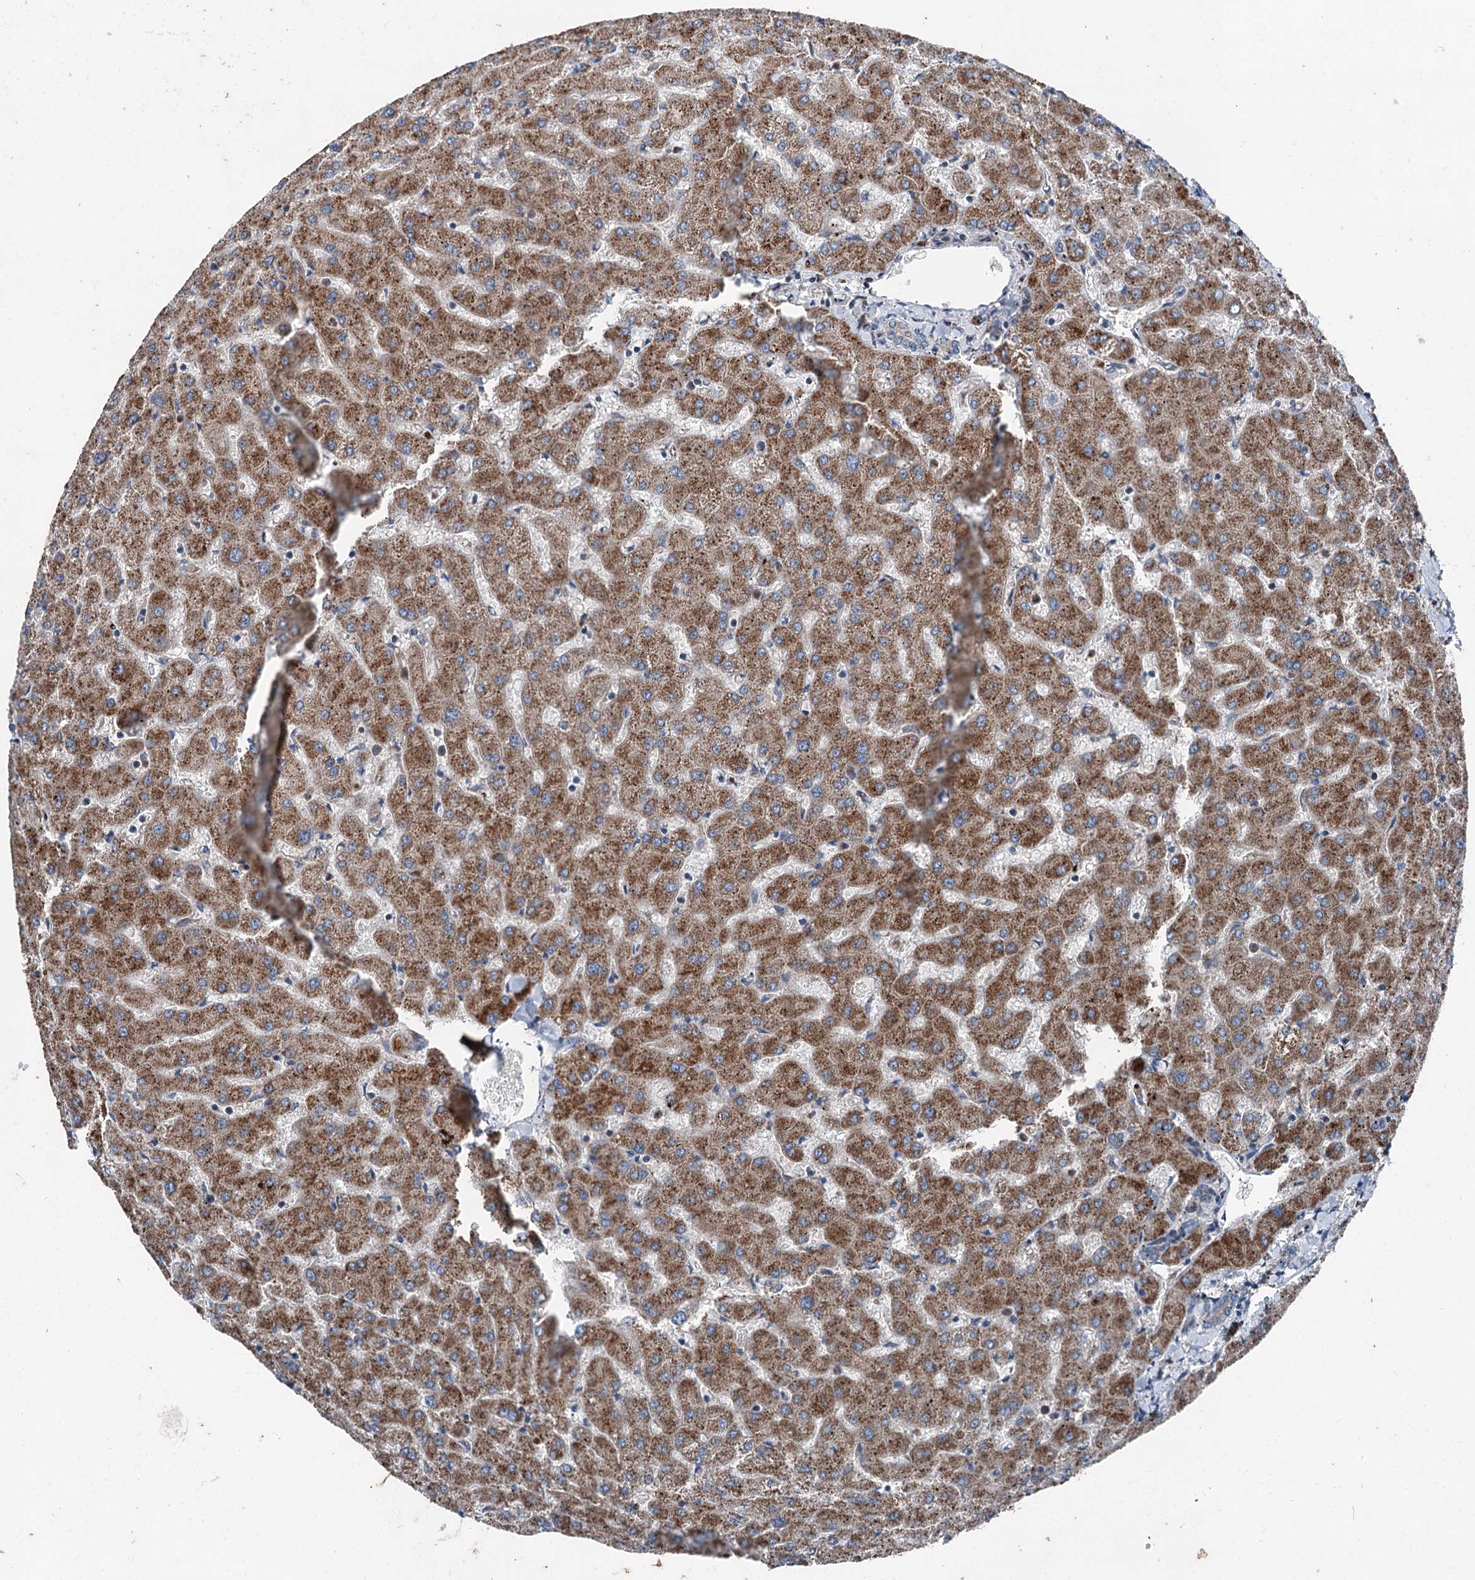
{"staining": {"intensity": "weak", "quantity": "<25%", "location": "cytoplasmic/membranous"}, "tissue": "liver", "cell_type": "Cholangiocytes", "image_type": "normal", "snomed": [{"axis": "morphology", "description": "Normal tissue, NOS"}, {"axis": "topography", "description": "Liver"}], "caption": "Immunohistochemistry (IHC) image of benign liver: human liver stained with DAB (3,3'-diaminobenzidine) displays no significant protein positivity in cholangiocytes.", "gene": "RUFY1", "patient": {"sex": "female", "age": 63}}